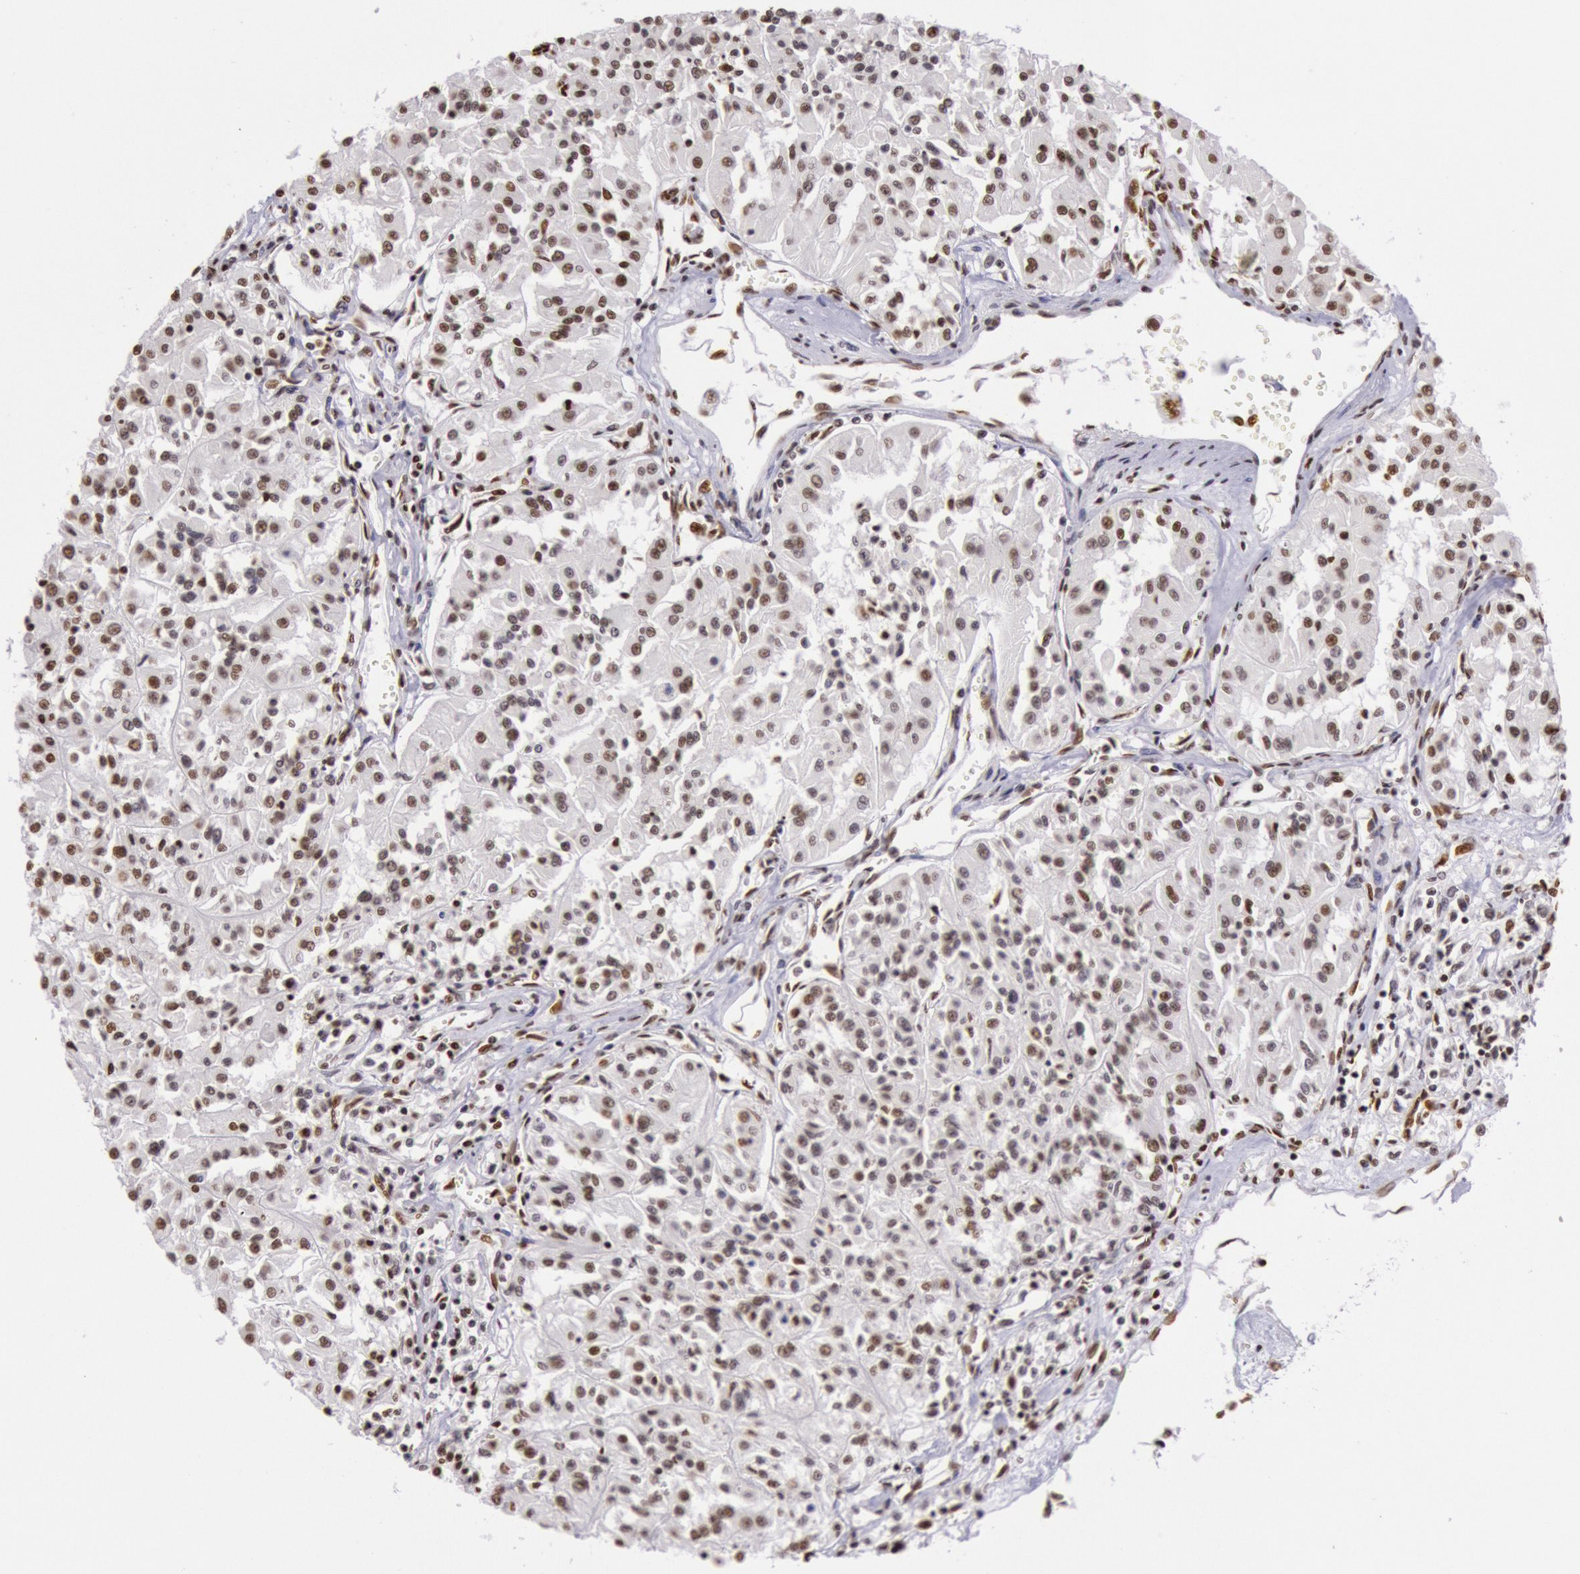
{"staining": {"intensity": "moderate", "quantity": "25%-75%", "location": "nuclear"}, "tissue": "renal cancer", "cell_type": "Tumor cells", "image_type": "cancer", "snomed": [{"axis": "morphology", "description": "Adenocarcinoma, NOS"}, {"axis": "topography", "description": "Kidney"}], "caption": "IHC micrograph of renal cancer stained for a protein (brown), which displays medium levels of moderate nuclear expression in about 25%-75% of tumor cells.", "gene": "HNRNPH2", "patient": {"sex": "male", "age": 78}}